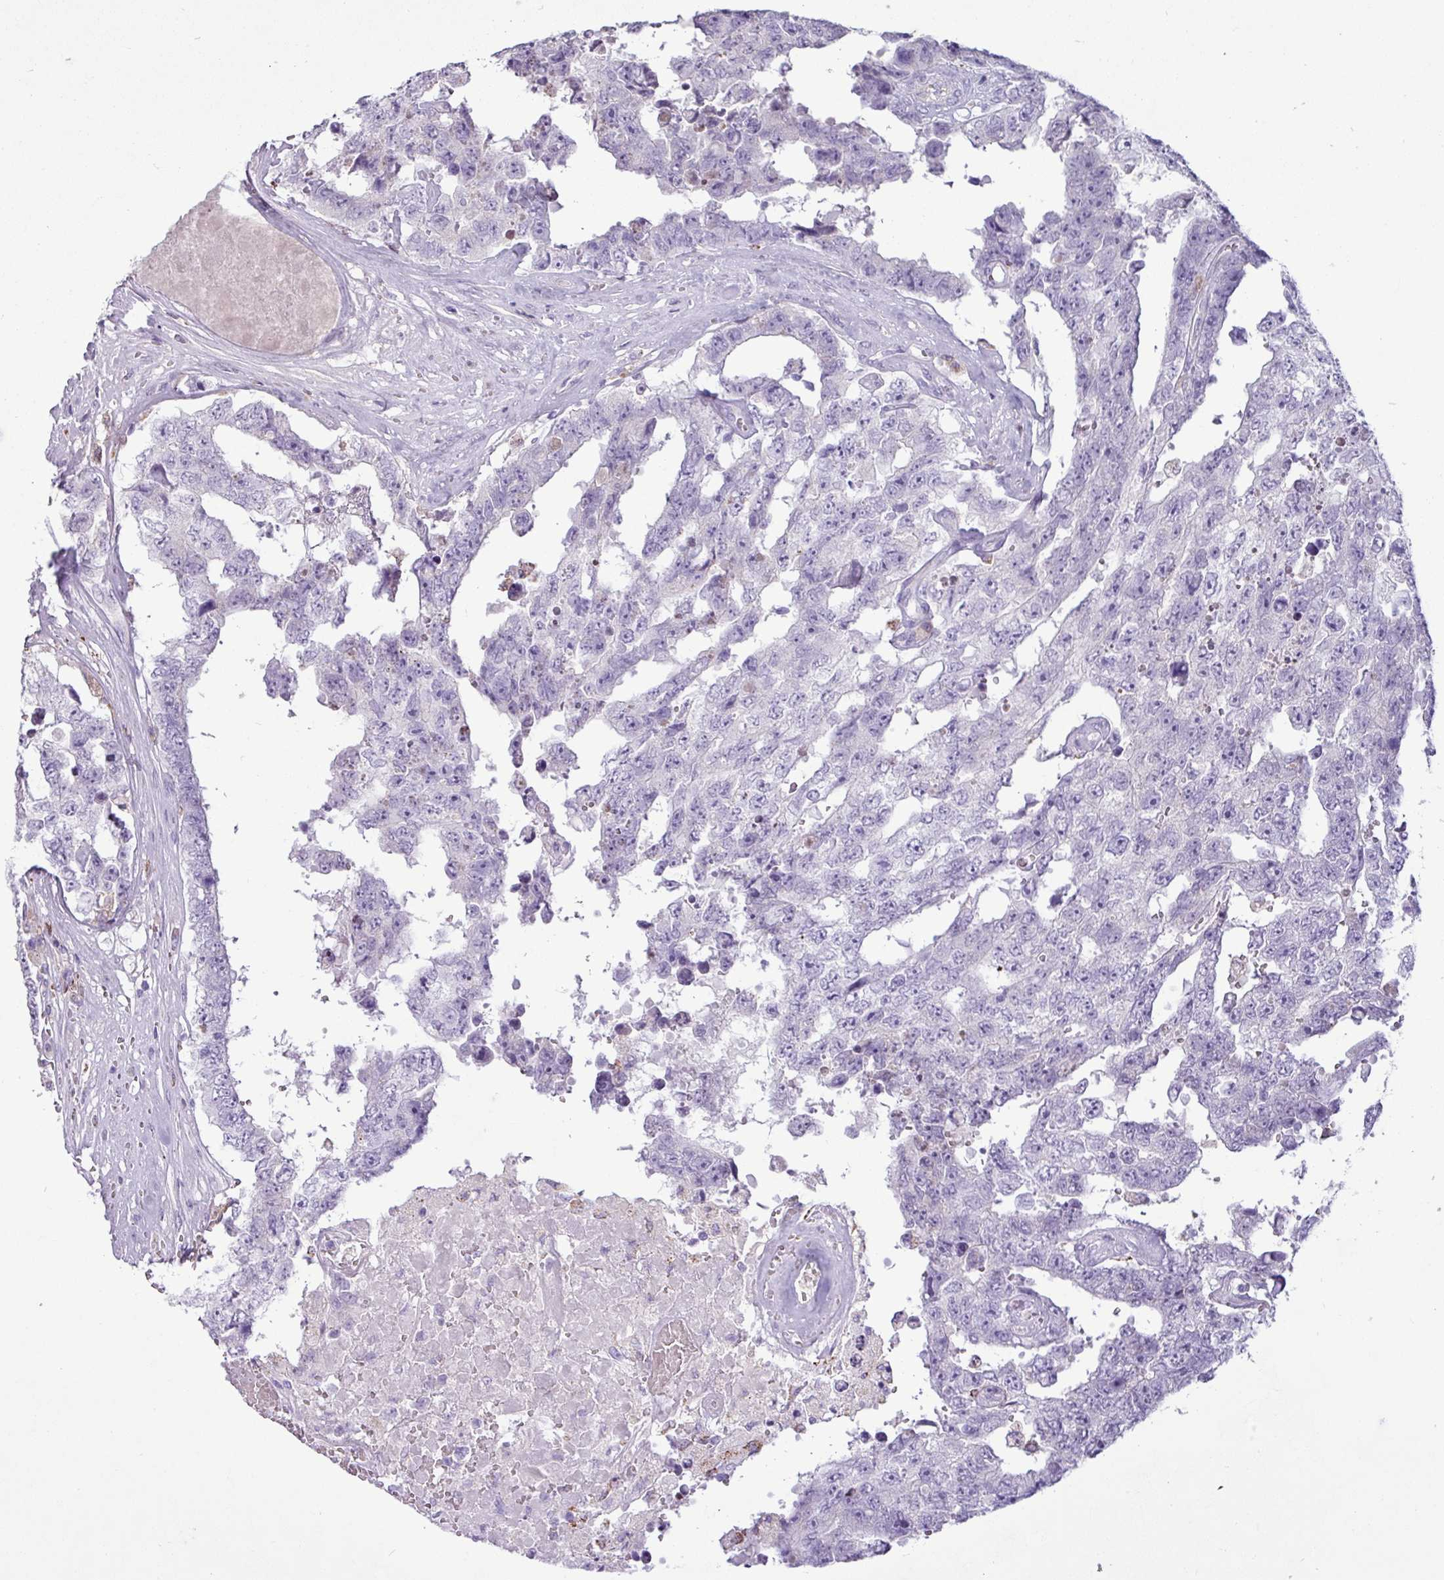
{"staining": {"intensity": "negative", "quantity": "none", "location": "none"}, "tissue": "testis cancer", "cell_type": "Tumor cells", "image_type": "cancer", "snomed": [{"axis": "morphology", "description": "Normal tissue, NOS"}, {"axis": "morphology", "description": "Carcinoma, Embryonal, NOS"}, {"axis": "topography", "description": "Testis"}, {"axis": "topography", "description": "Epididymis"}], "caption": "This is a histopathology image of immunohistochemistry staining of embryonal carcinoma (testis), which shows no expression in tumor cells. (DAB (3,3'-diaminobenzidine) immunohistochemistry visualized using brightfield microscopy, high magnification).", "gene": "ZNF667", "patient": {"sex": "male", "age": 25}}